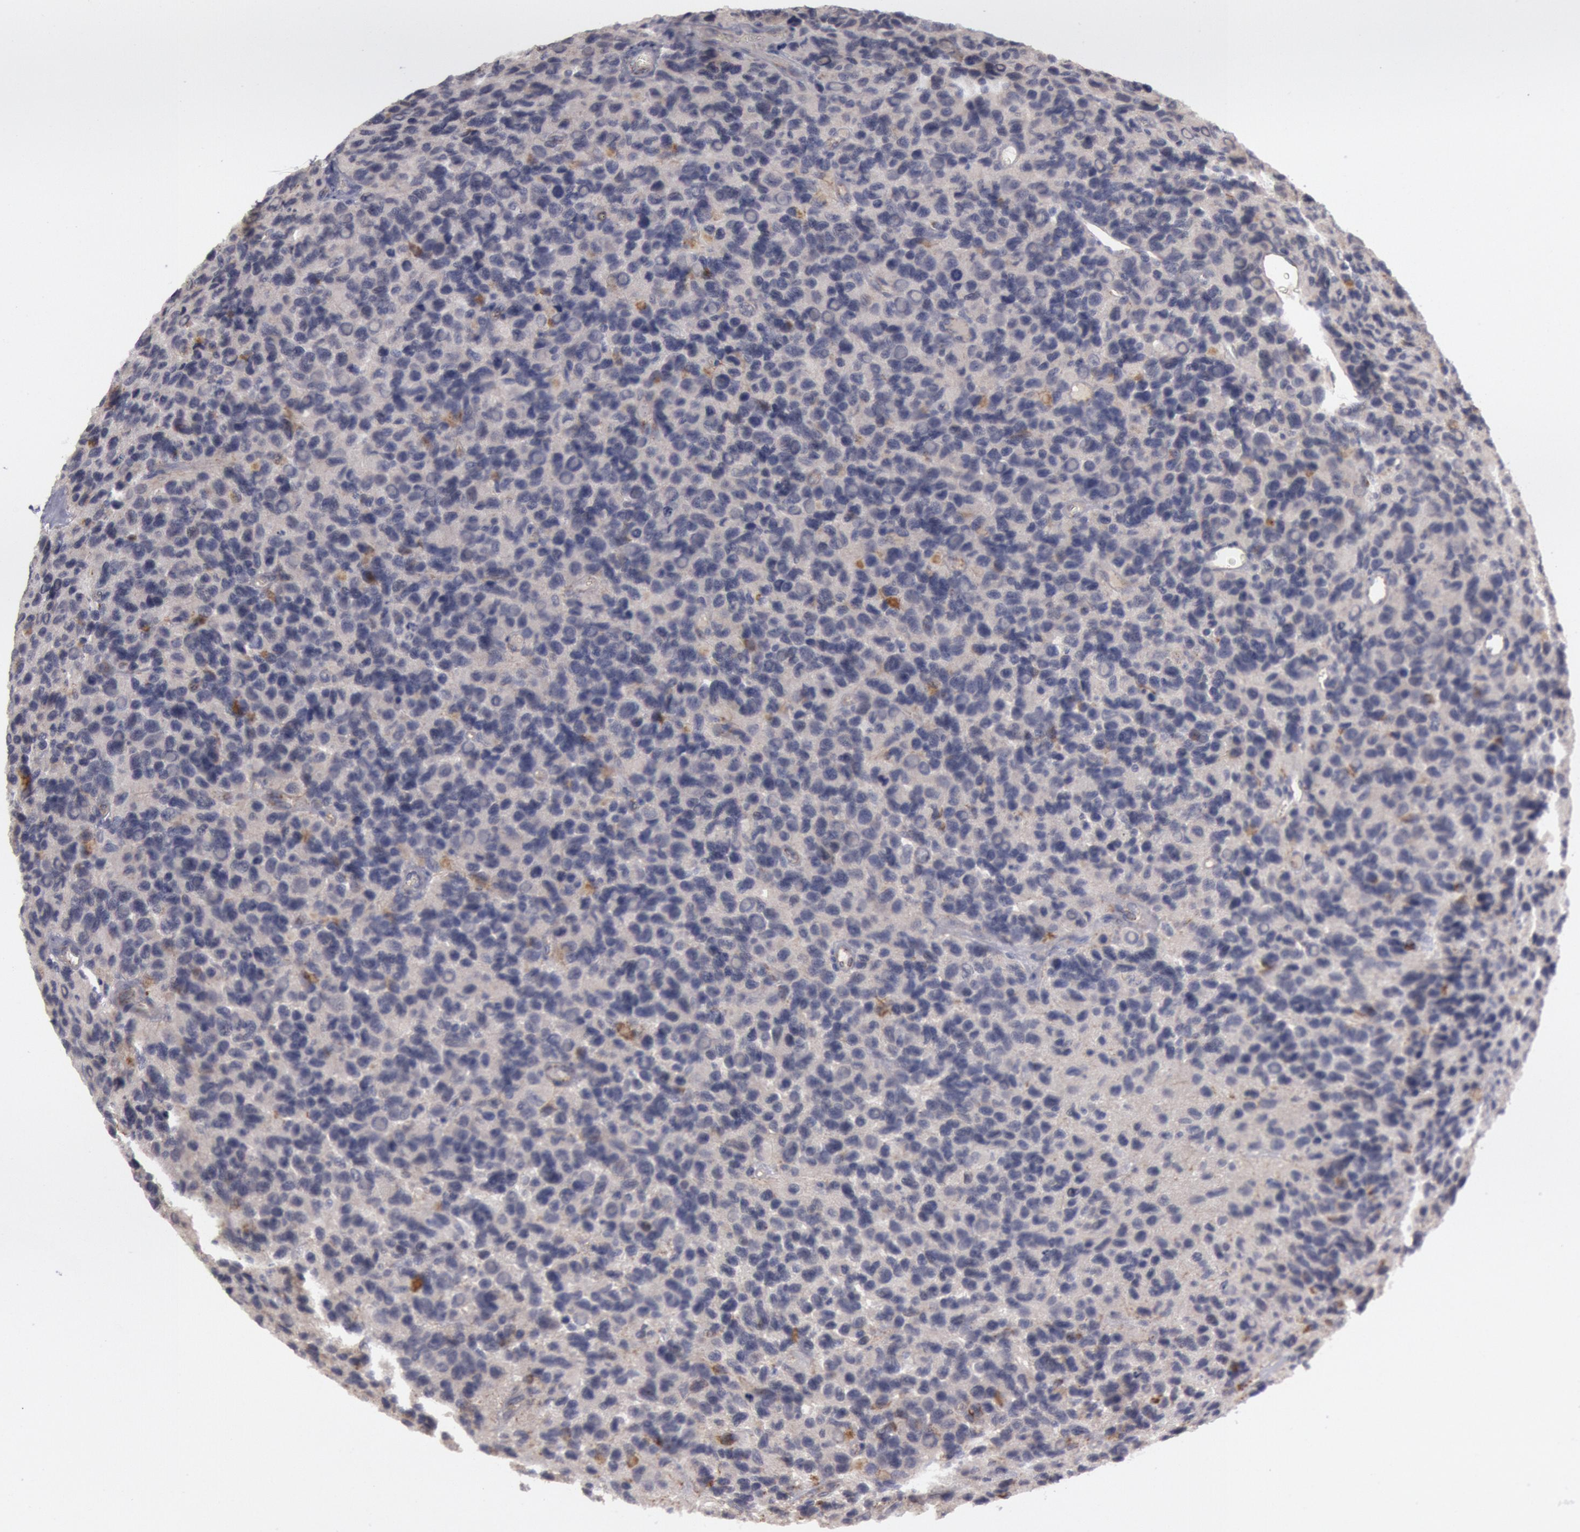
{"staining": {"intensity": "negative", "quantity": "none", "location": "none"}, "tissue": "glioma", "cell_type": "Tumor cells", "image_type": "cancer", "snomed": [{"axis": "morphology", "description": "Glioma, malignant, High grade"}, {"axis": "topography", "description": "Brain"}], "caption": "Human glioma stained for a protein using immunohistochemistry shows no expression in tumor cells.", "gene": "JOSD1", "patient": {"sex": "male", "age": 77}}